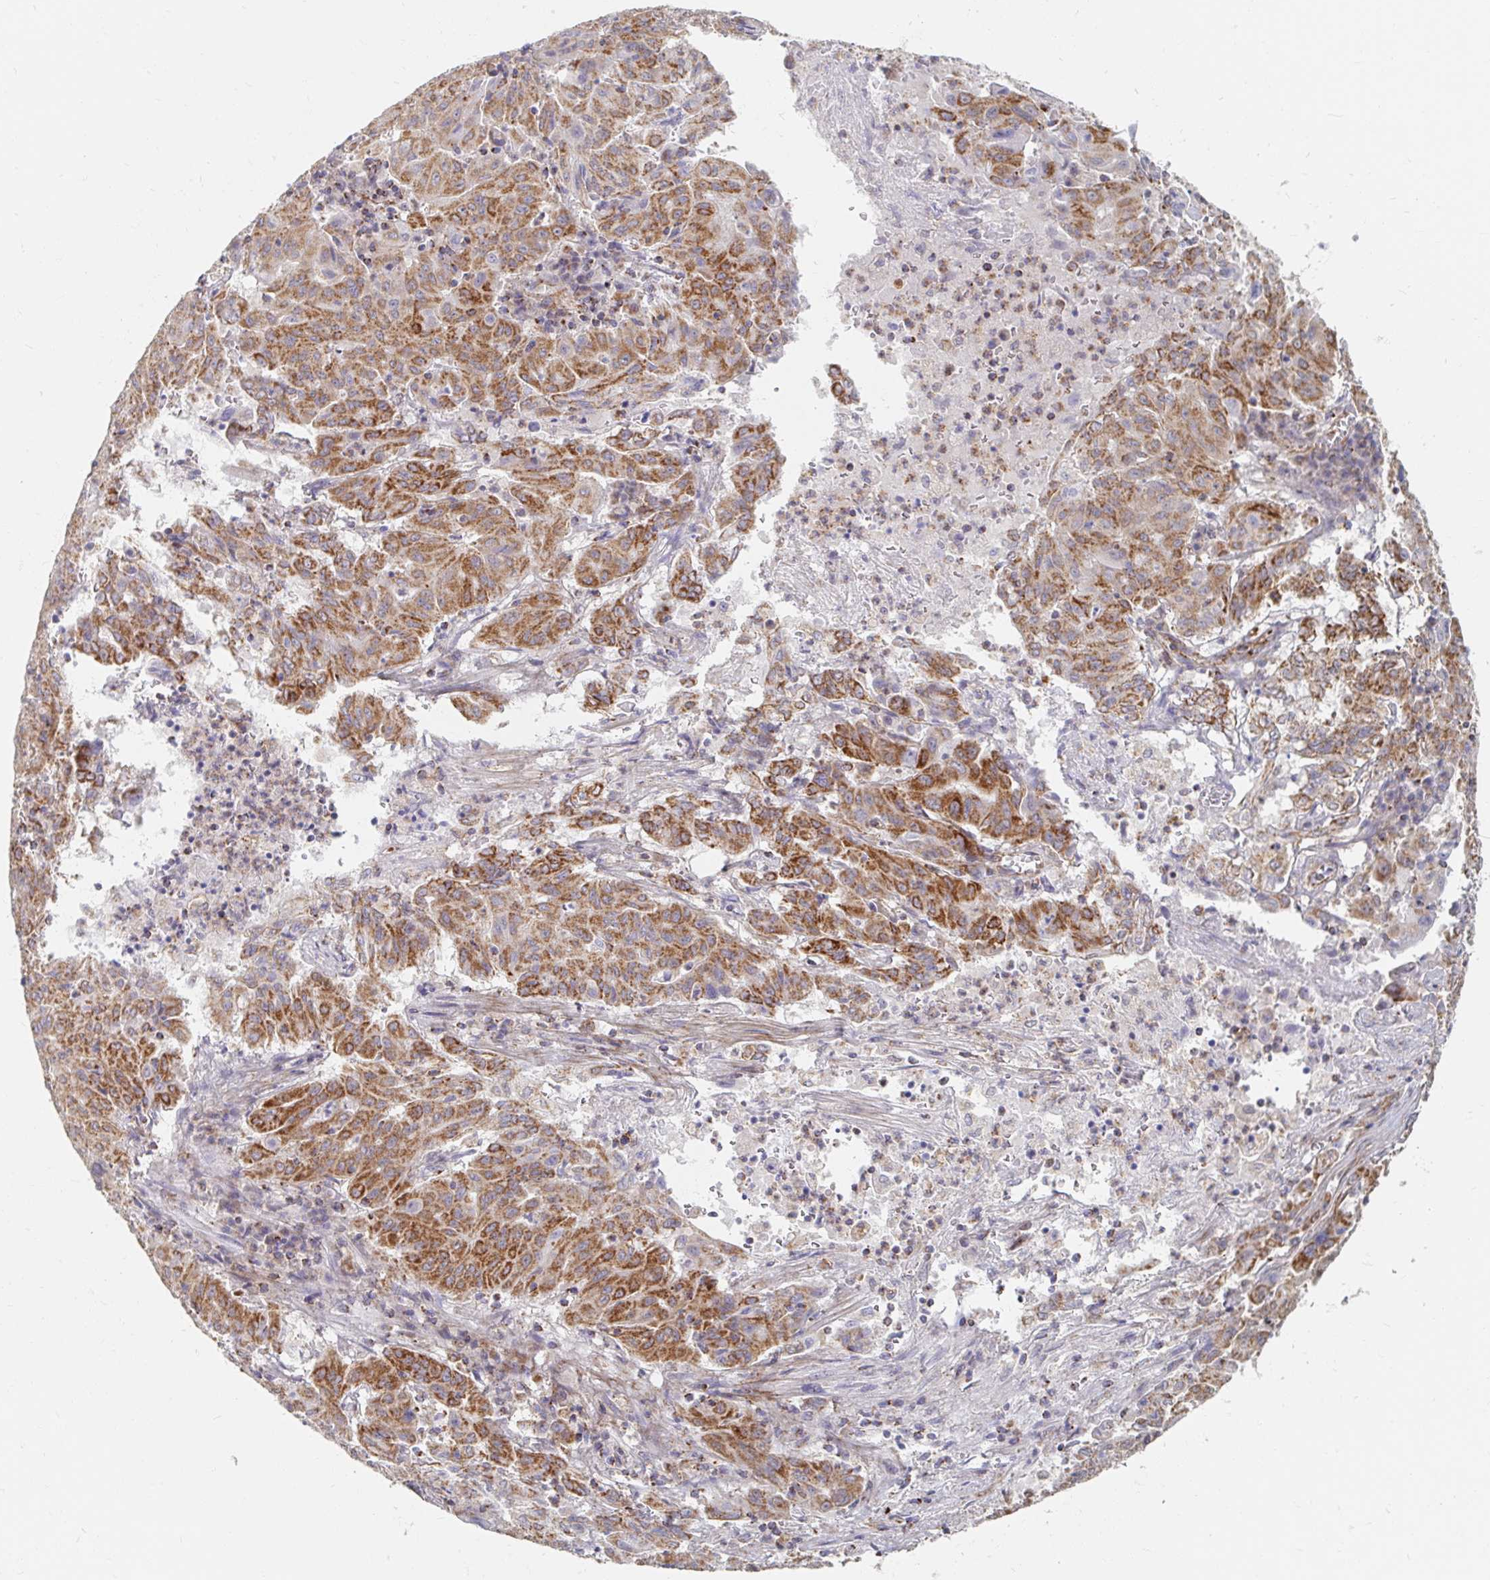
{"staining": {"intensity": "moderate", "quantity": ">75%", "location": "cytoplasmic/membranous"}, "tissue": "pancreatic cancer", "cell_type": "Tumor cells", "image_type": "cancer", "snomed": [{"axis": "morphology", "description": "Adenocarcinoma, NOS"}, {"axis": "topography", "description": "Pancreas"}], "caption": "Brown immunohistochemical staining in pancreatic cancer (adenocarcinoma) displays moderate cytoplasmic/membranous expression in about >75% of tumor cells. The protein is stained brown, and the nuclei are stained in blue (DAB IHC with brightfield microscopy, high magnification).", "gene": "MAVS", "patient": {"sex": "male", "age": 63}}